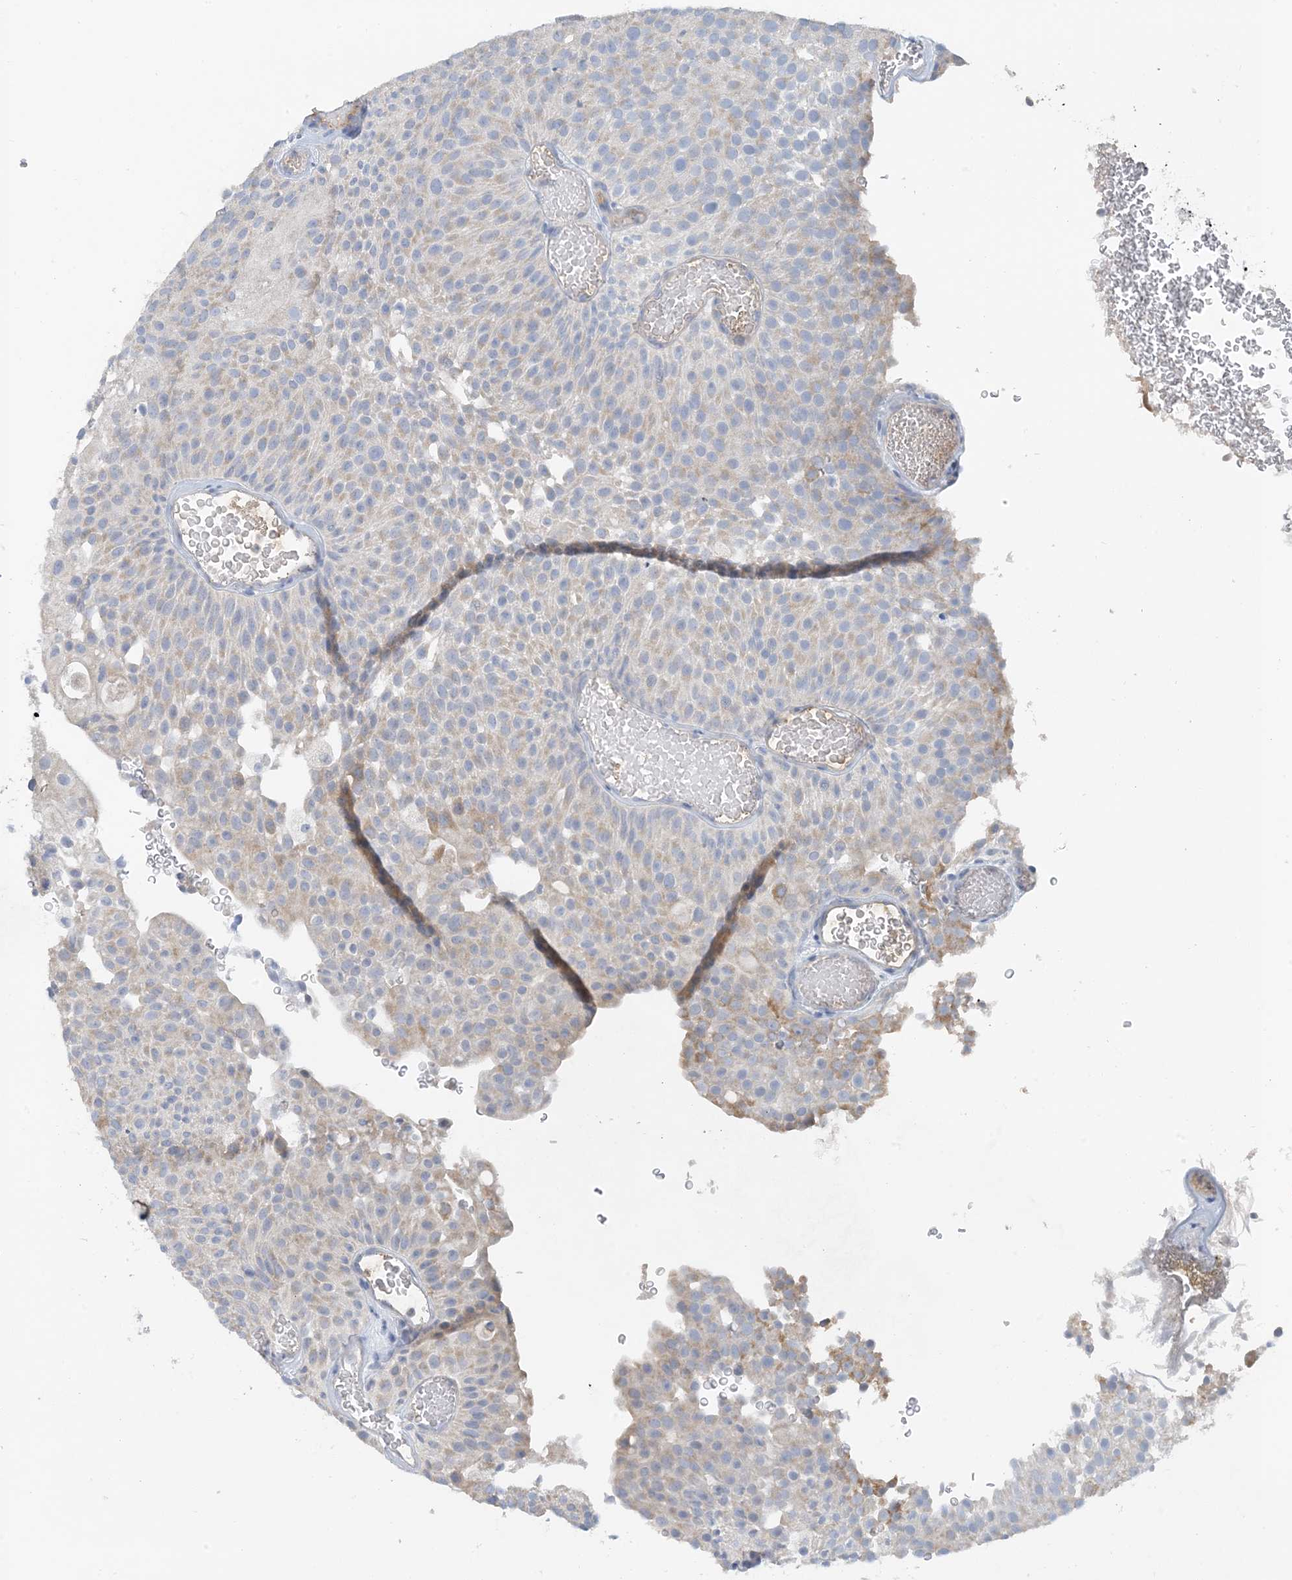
{"staining": {"intensity": "weak", "quantity": "25%-75%", "location": "cytoplasmic/membranous"}, "tissue": "urothelial cancer", "cell_type": "Tumor cells", "image_type": "cancer", "snomed": [{"axis": "morphology", "description": "Urothelial carcinoma, Low grade"}, {"axis": "topography", "description": "Urinary bladder"}], "caption": "An immunohistochemistry photomicrograph of tumor tissue is shown. Protein staining in brown labels weak cytoplasmic/membranous positivity in urothelial carcinoma (low-grade) within tumor cells.", "gene": "CTRL", "patient": {"sex": "male", "age": 78}}